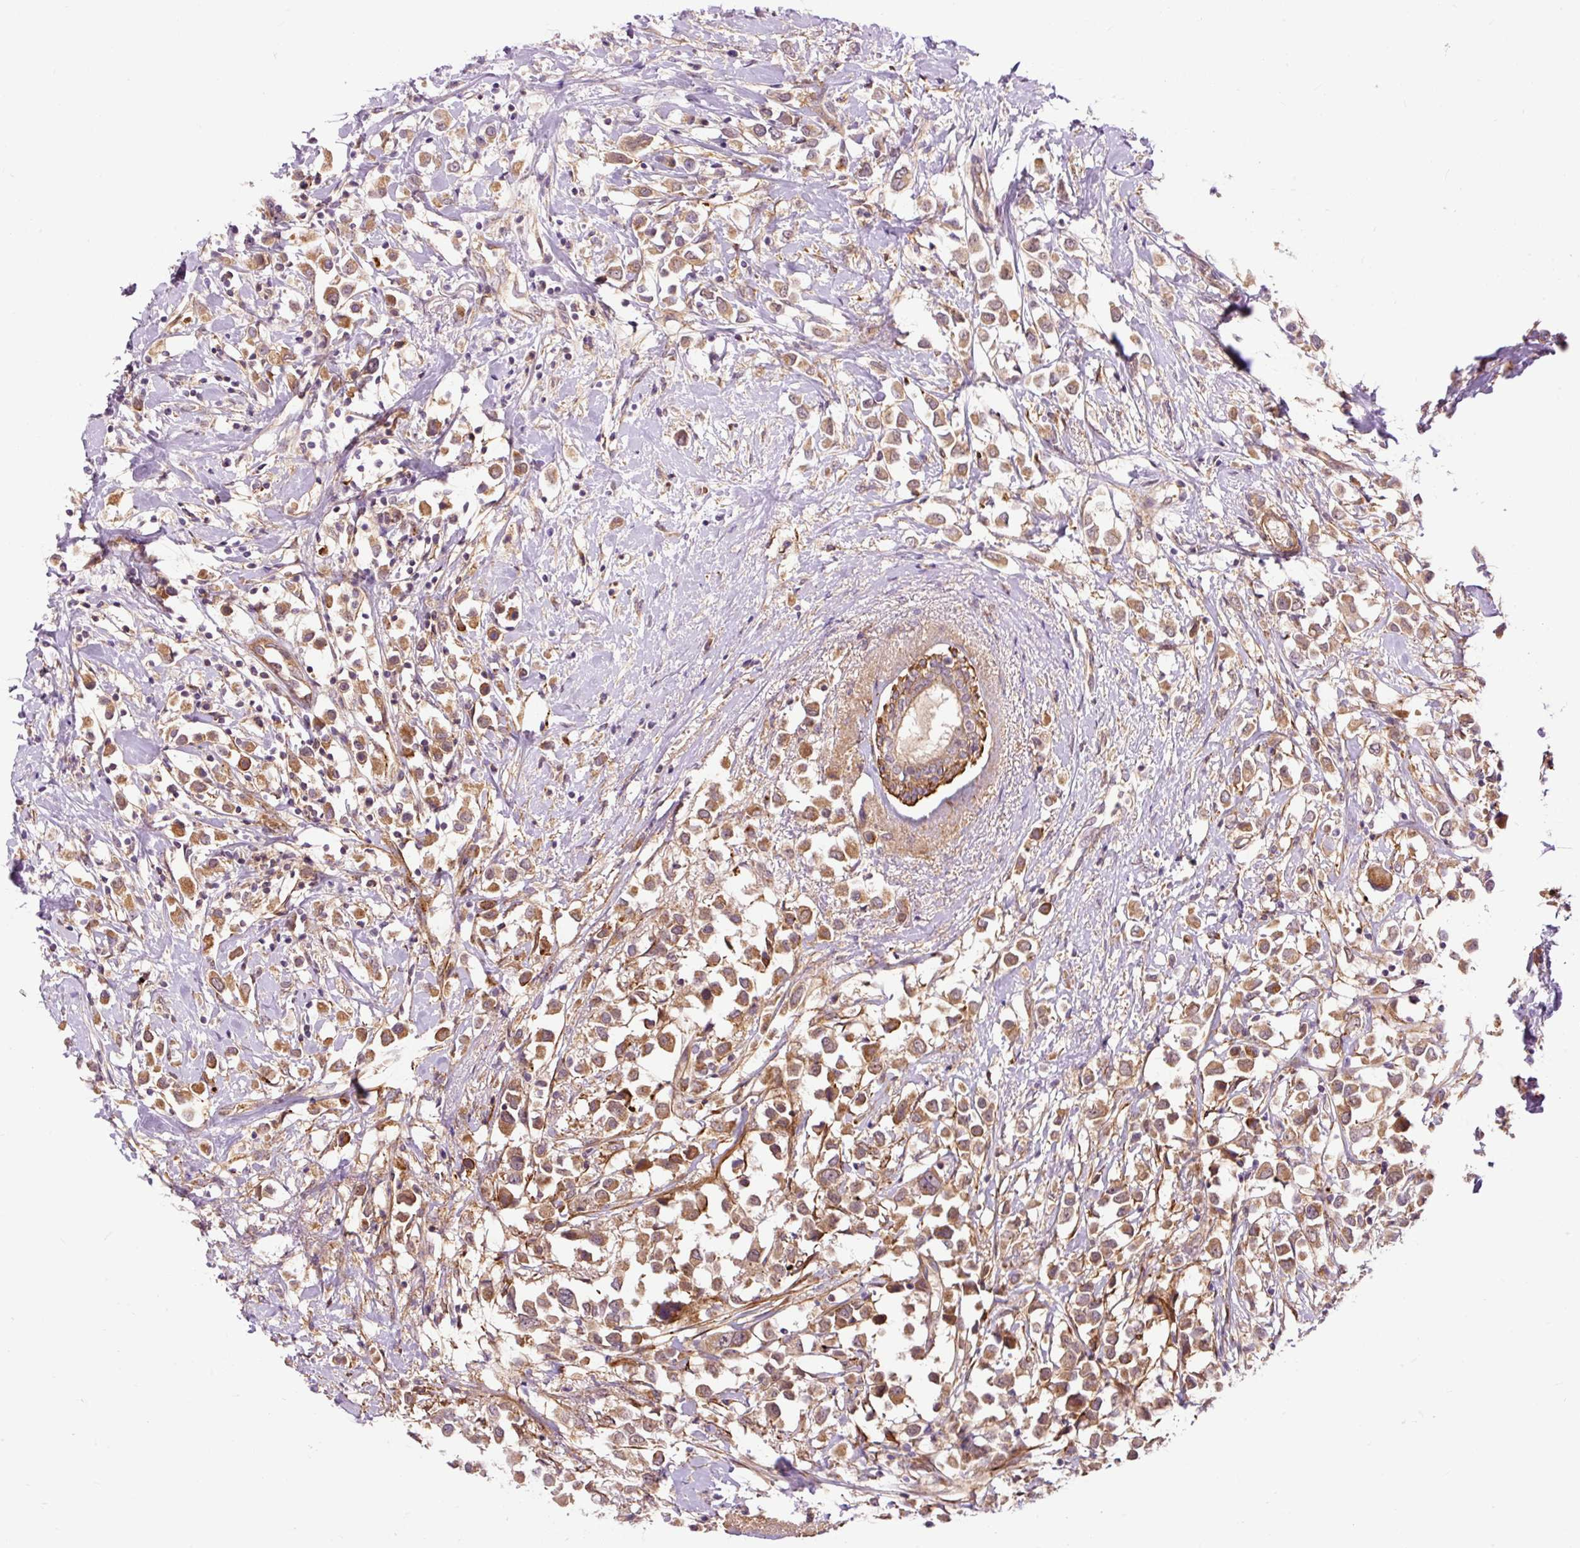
{"staining": {"intensity": "moderate", "quantity": ">75%", "location": "cytoplasmic/membranous"}, "tissue": "breast cancer", "cell_type": "Tumor cells", "image_type": "cancer", "snomed": [{"axis": "morphology", "description": "Duct carcinoma"}, {"axis": "topography", "description": "Breast"}], "caption": "The micrograph demonstrates staining of breast cancer, revealing moderate cytoplasmic/membranous protein expression (brown color) within tumor cells.", "gene": "RIPOR3", "patient": {"sex": "female", "age": 61}}